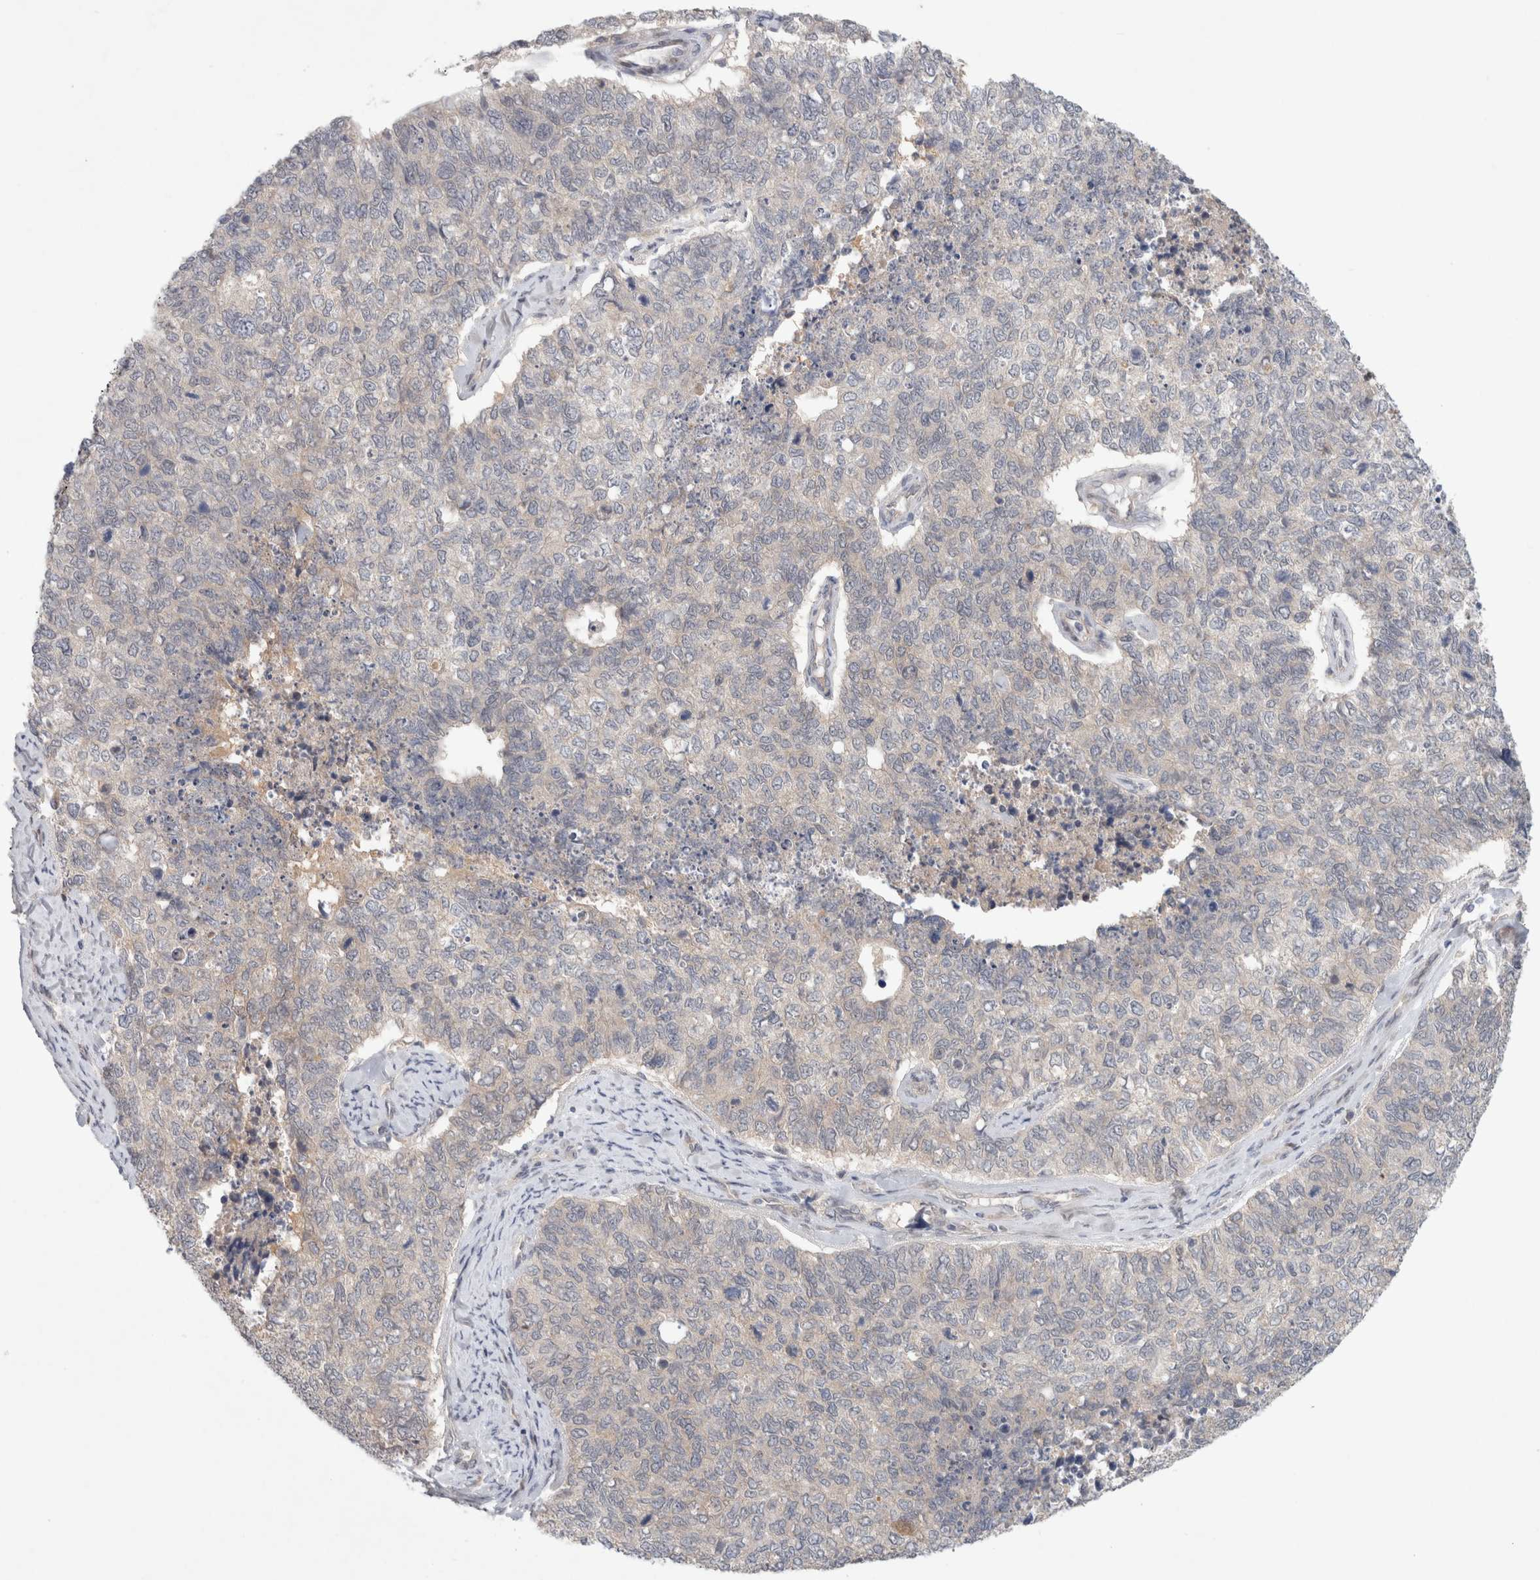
{"staining": {"intensity": "negative", "quantity": "none", "location": "none"}, "tissue": "cervical cancer", "cell_type": "Tumor cells", "image_type": "cancer", "snomed": [{"axis": "morphology", "description": "Squamous cell carcinoma, NOS"}, {"axis": "topography", "description": "Cervix"}], "caption": "Immunohistochemistry of human cervical cancer (squamous cell carcinoma) demonstrates no positivity in tumor cells.", "gene": "RASAL2", "patient": {"sex": "female", "age": 63}}